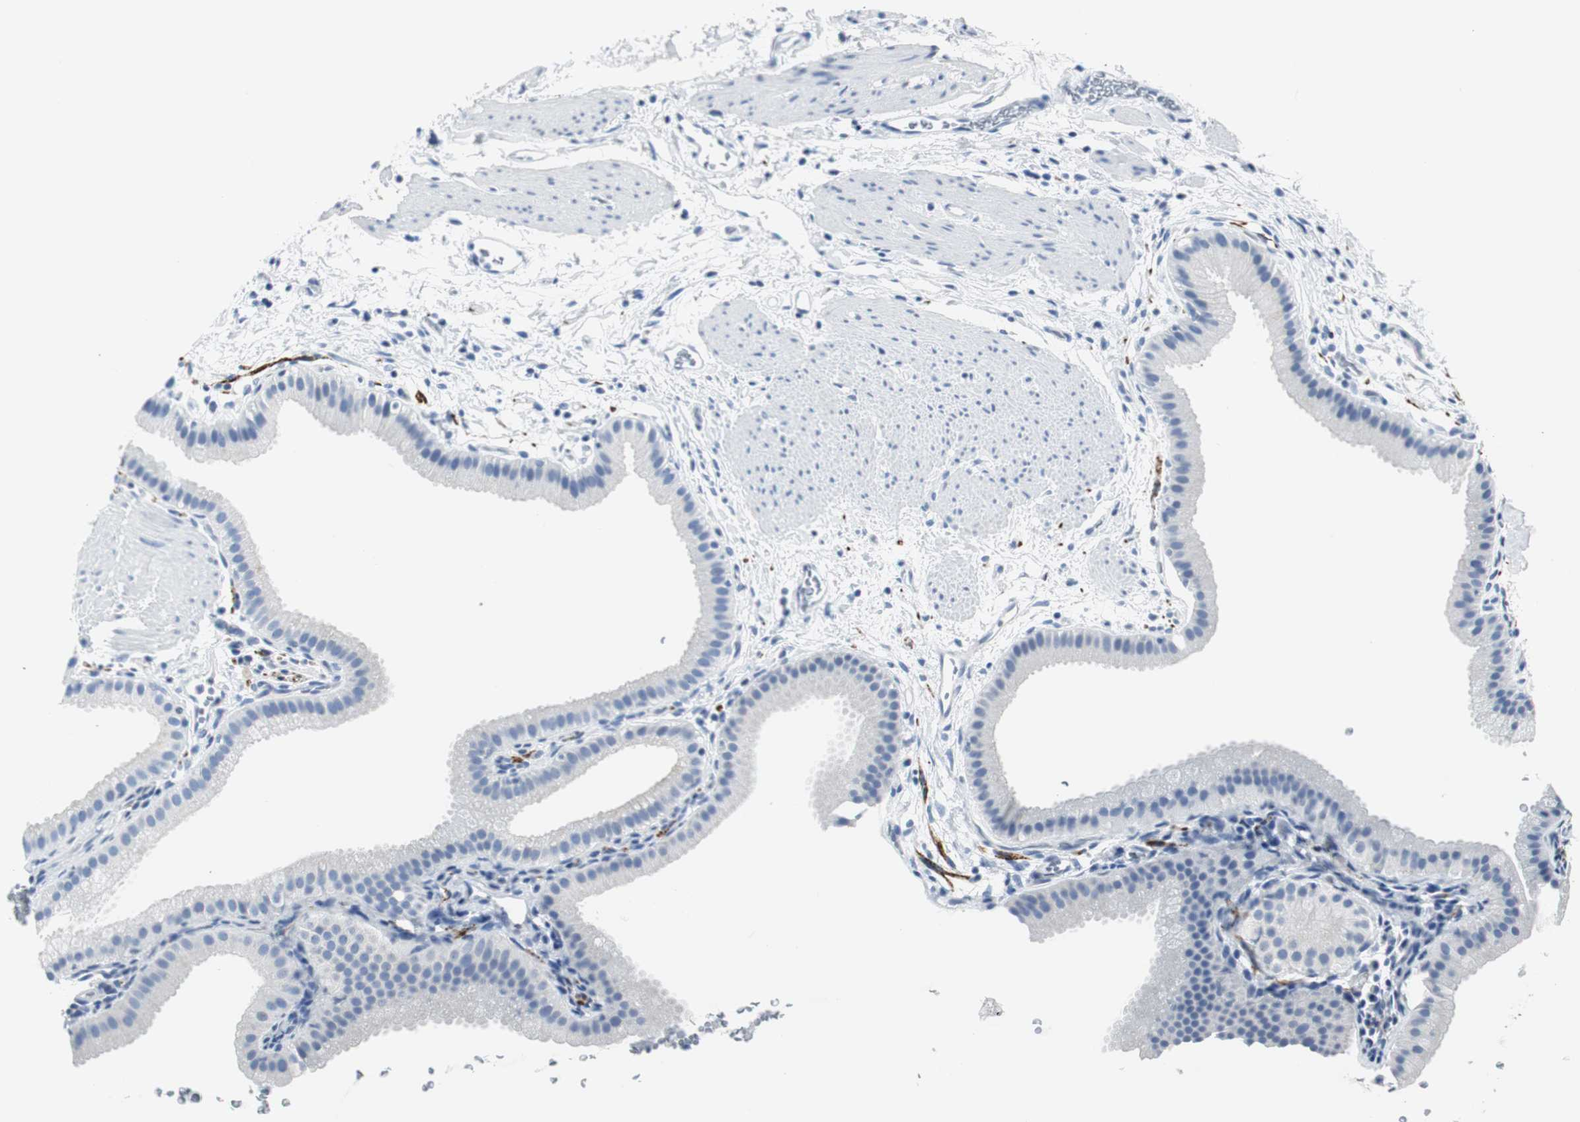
{"staining": {"intensity": "negative", "quantity": "none", "location": "none"}, "tissue": "gallbladder", "cell_type": "Glandular cells", "image_type": "normal", "snomed": [{"axis": "morphology", "description": "Normal tissue, NOS"}, {"axis": "topography", "description": "Gallbladder"}], "caption": "Human gallbladder stained for a protein using immunohistochemistry exhibits no positivity in glandular cells.", "gene": "GAP43", "patient": {"sex": "female", "age": 64}}